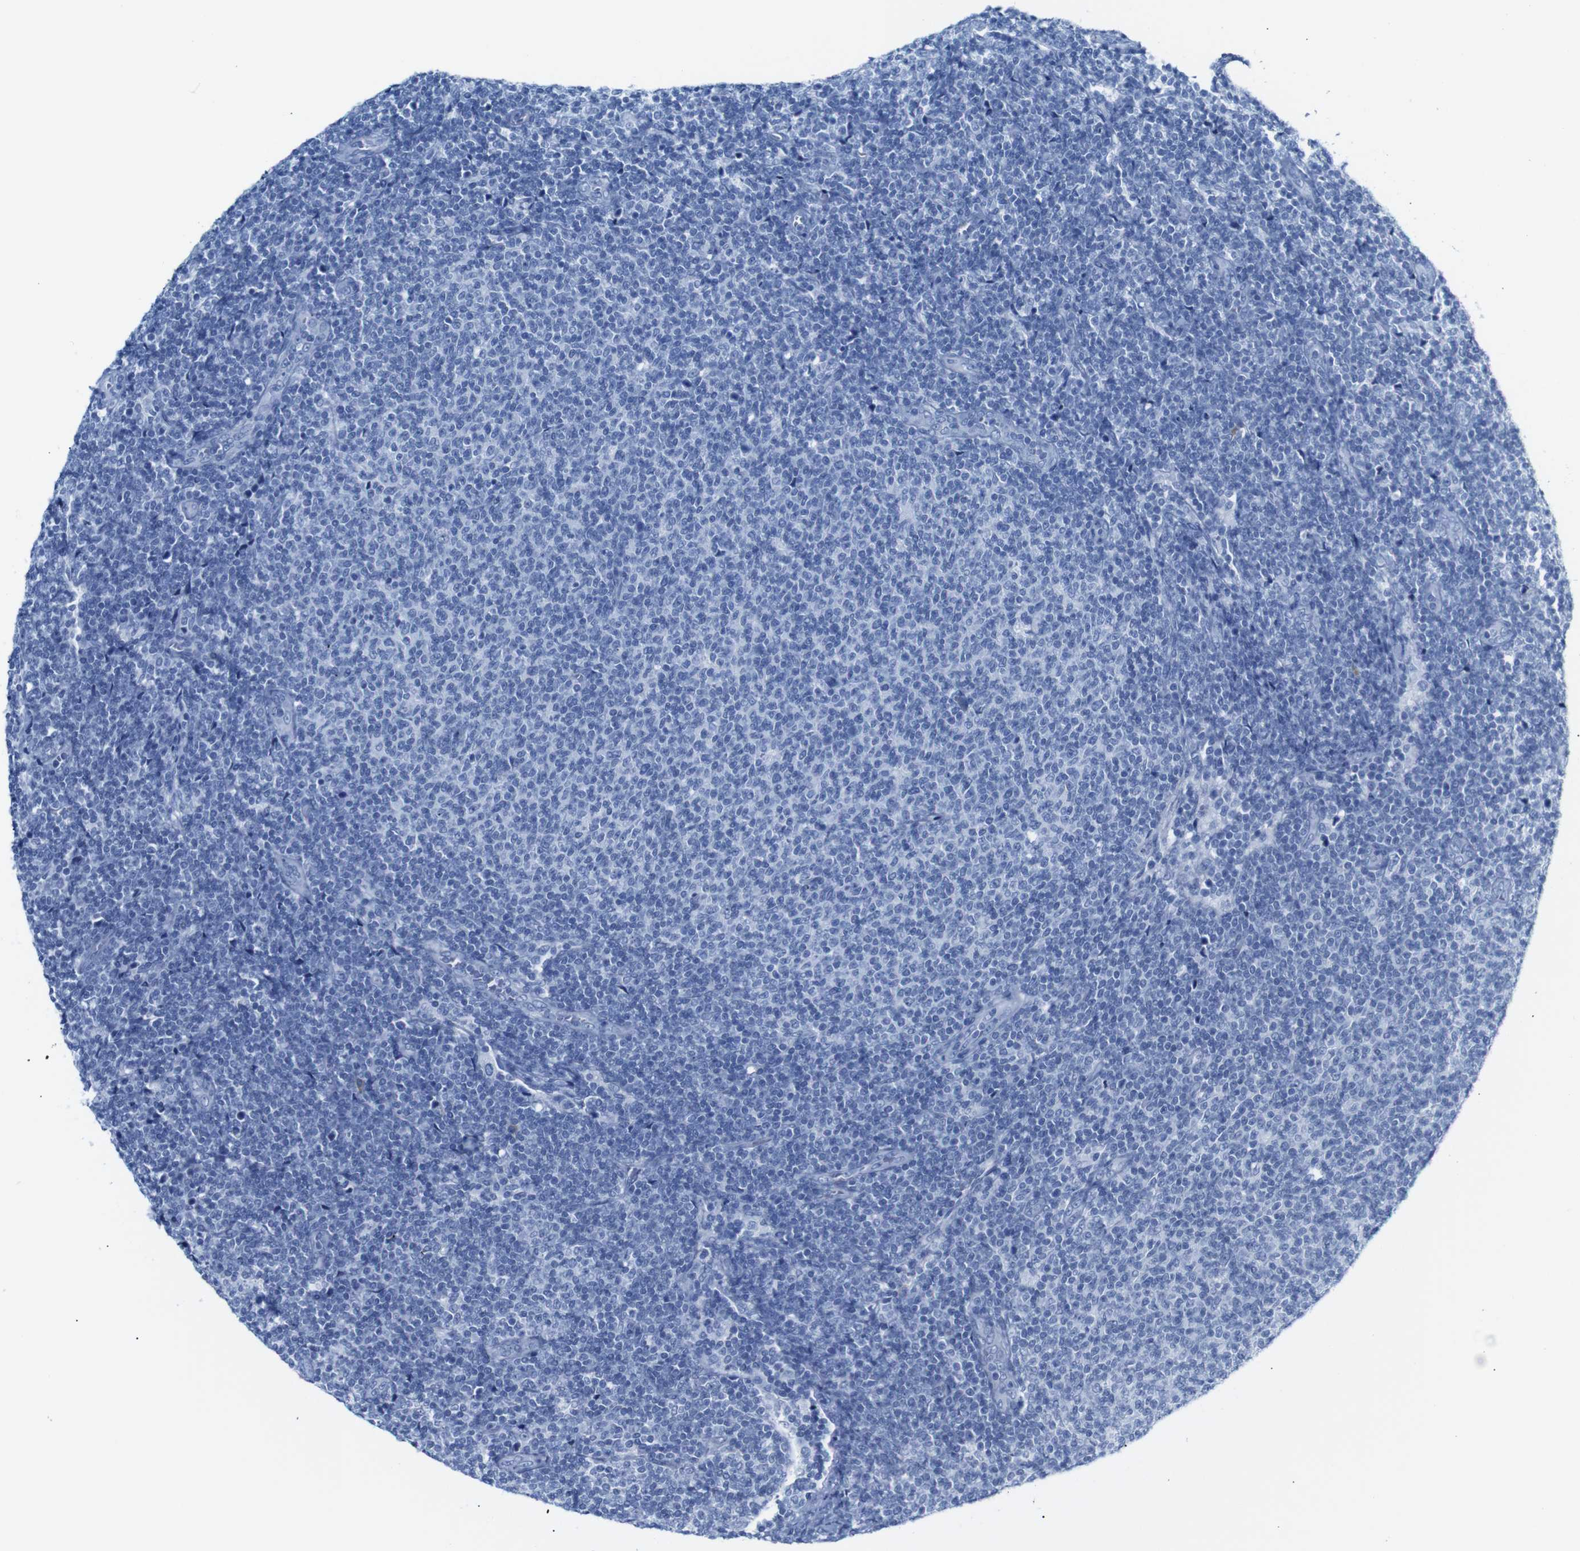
{"staining": {"intensity": "negative", "quantity": "none", "location": "none"}, "tissue": "lymphoma", "cell_type": "Tumor cells", "image_type": "cancer", "snomed": [{"axis": "morphology", "description": "Malignant lymphoma, non-Hodgkin's type, Low grade"}, {"axis": "topography", "description": "Lymph node"}], "caption": "Tumor cells are negative for brown protein staining in low-grade malignant lymphoma, non-Hodgkin's type.", "gene": "ERVMER34-1", "patient": {"sex": "male", "age": 66}}